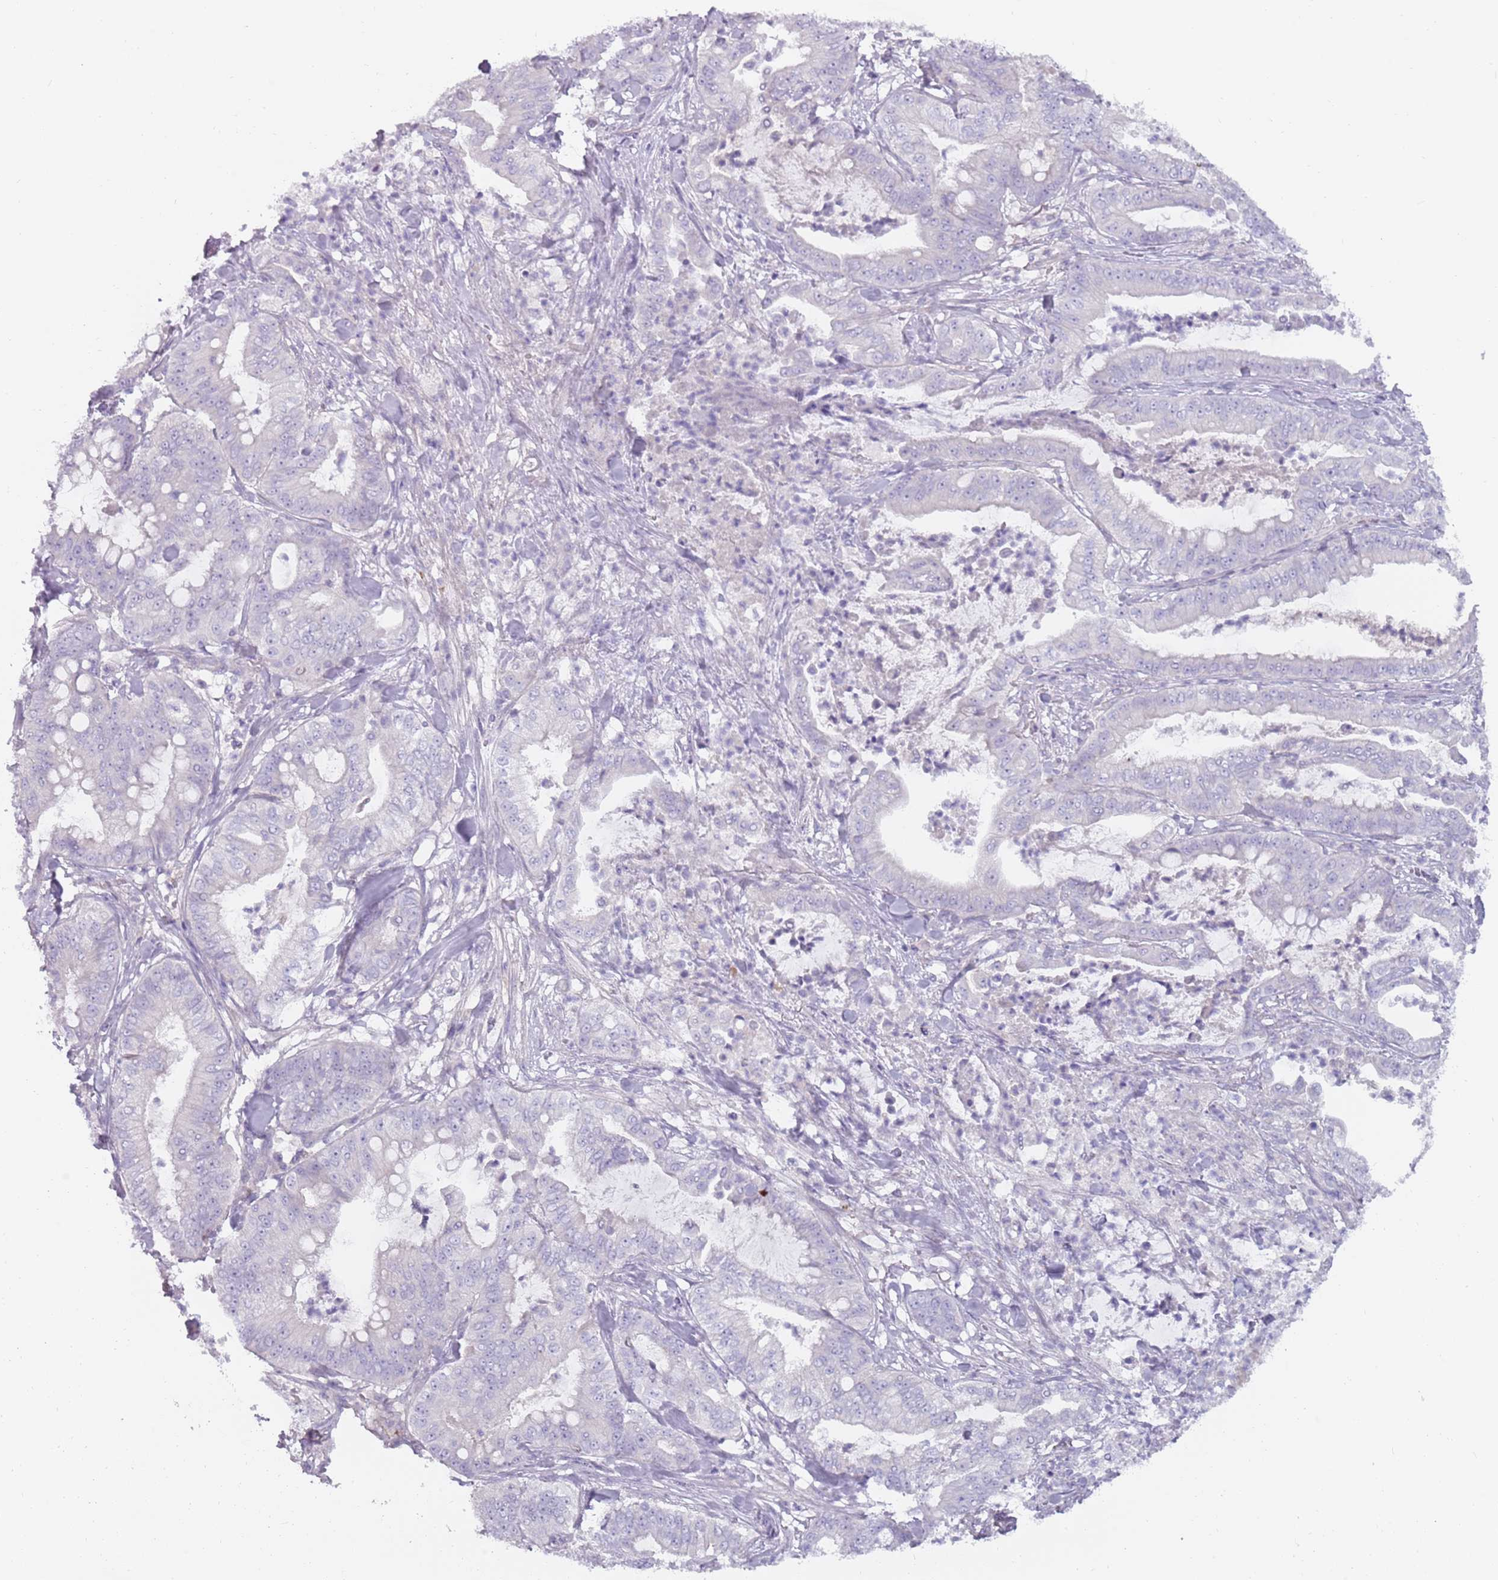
{"staining": {"intensity": "negative", "quantity": "none", "location": "none"}, "tissue": "pancreatic cancer", "cell_type": "Tumor cells", "image_type": "cancer", "snomed": [{"axis": "morphology", "description": "Adenocarcinoma, NOS"}, {"axis": "topography", "description": "Pancreas"}], "caption": "High power microscopy photomicrograph of an IHC histopathology image of pancreatic adenocarcinoma, revealing no significant staining in tumor cells.", "gene": "DDX4", "patient": {"sex": "male", "age": 71}}